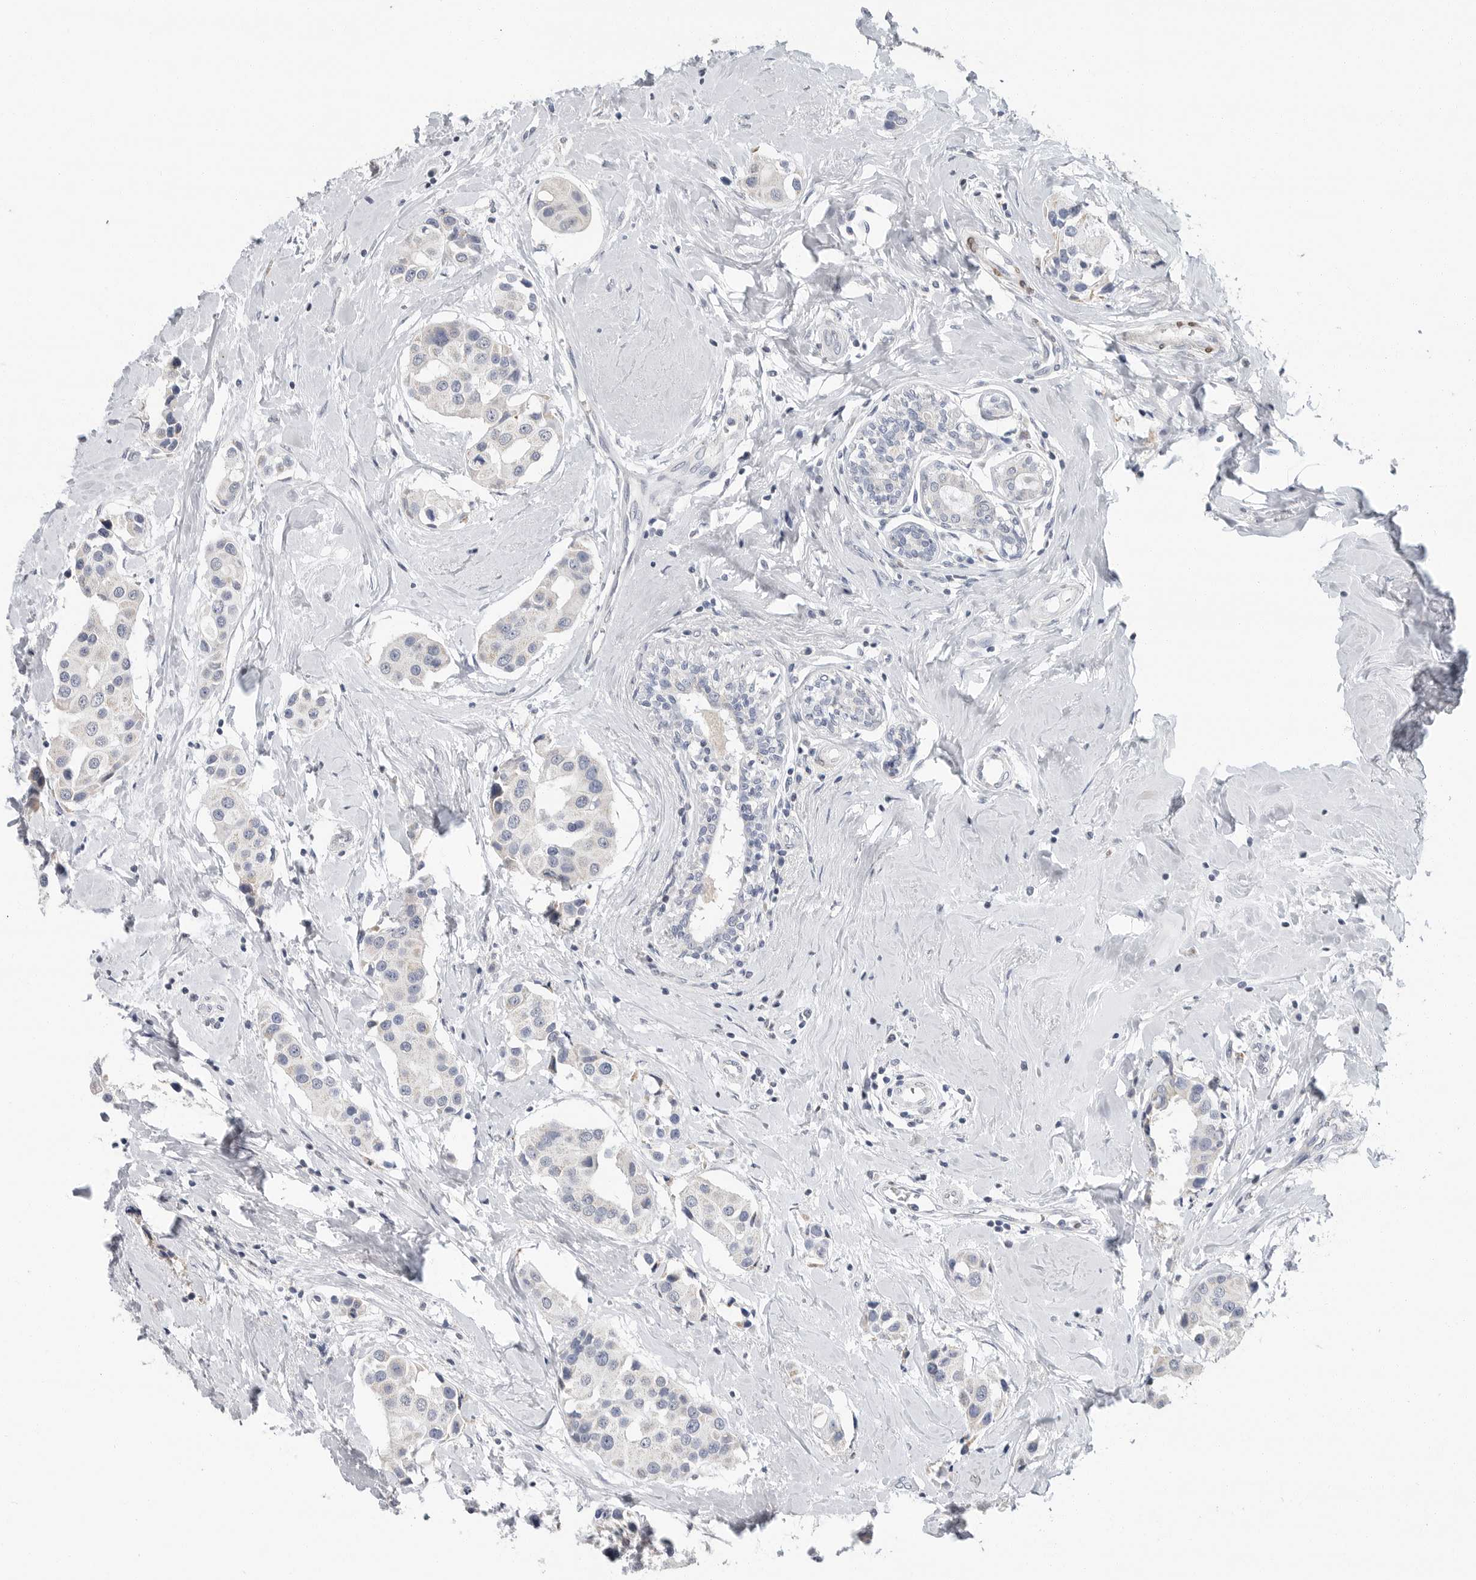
{"staining": {"intensity": "negative", "quantity": "none", "location": "none"}, "tissue": "breast cancer", "cell_type": "Tumor cells", "image_type": "cancer", "snomed": [{"axis": "morphology", "description": "Normal tissue, NOS"}, {"axis": "morphology", "description": "Duct carcinoma"}, {"axis": "topography", "description": "Breast"}], "caption": "Photomicrograph shows no protein positivity in tumor cells of breast cancer (intraductal carcinoma) tissue.", "gene": "PLN", "patient": {"sex": "female", "age": 39}}